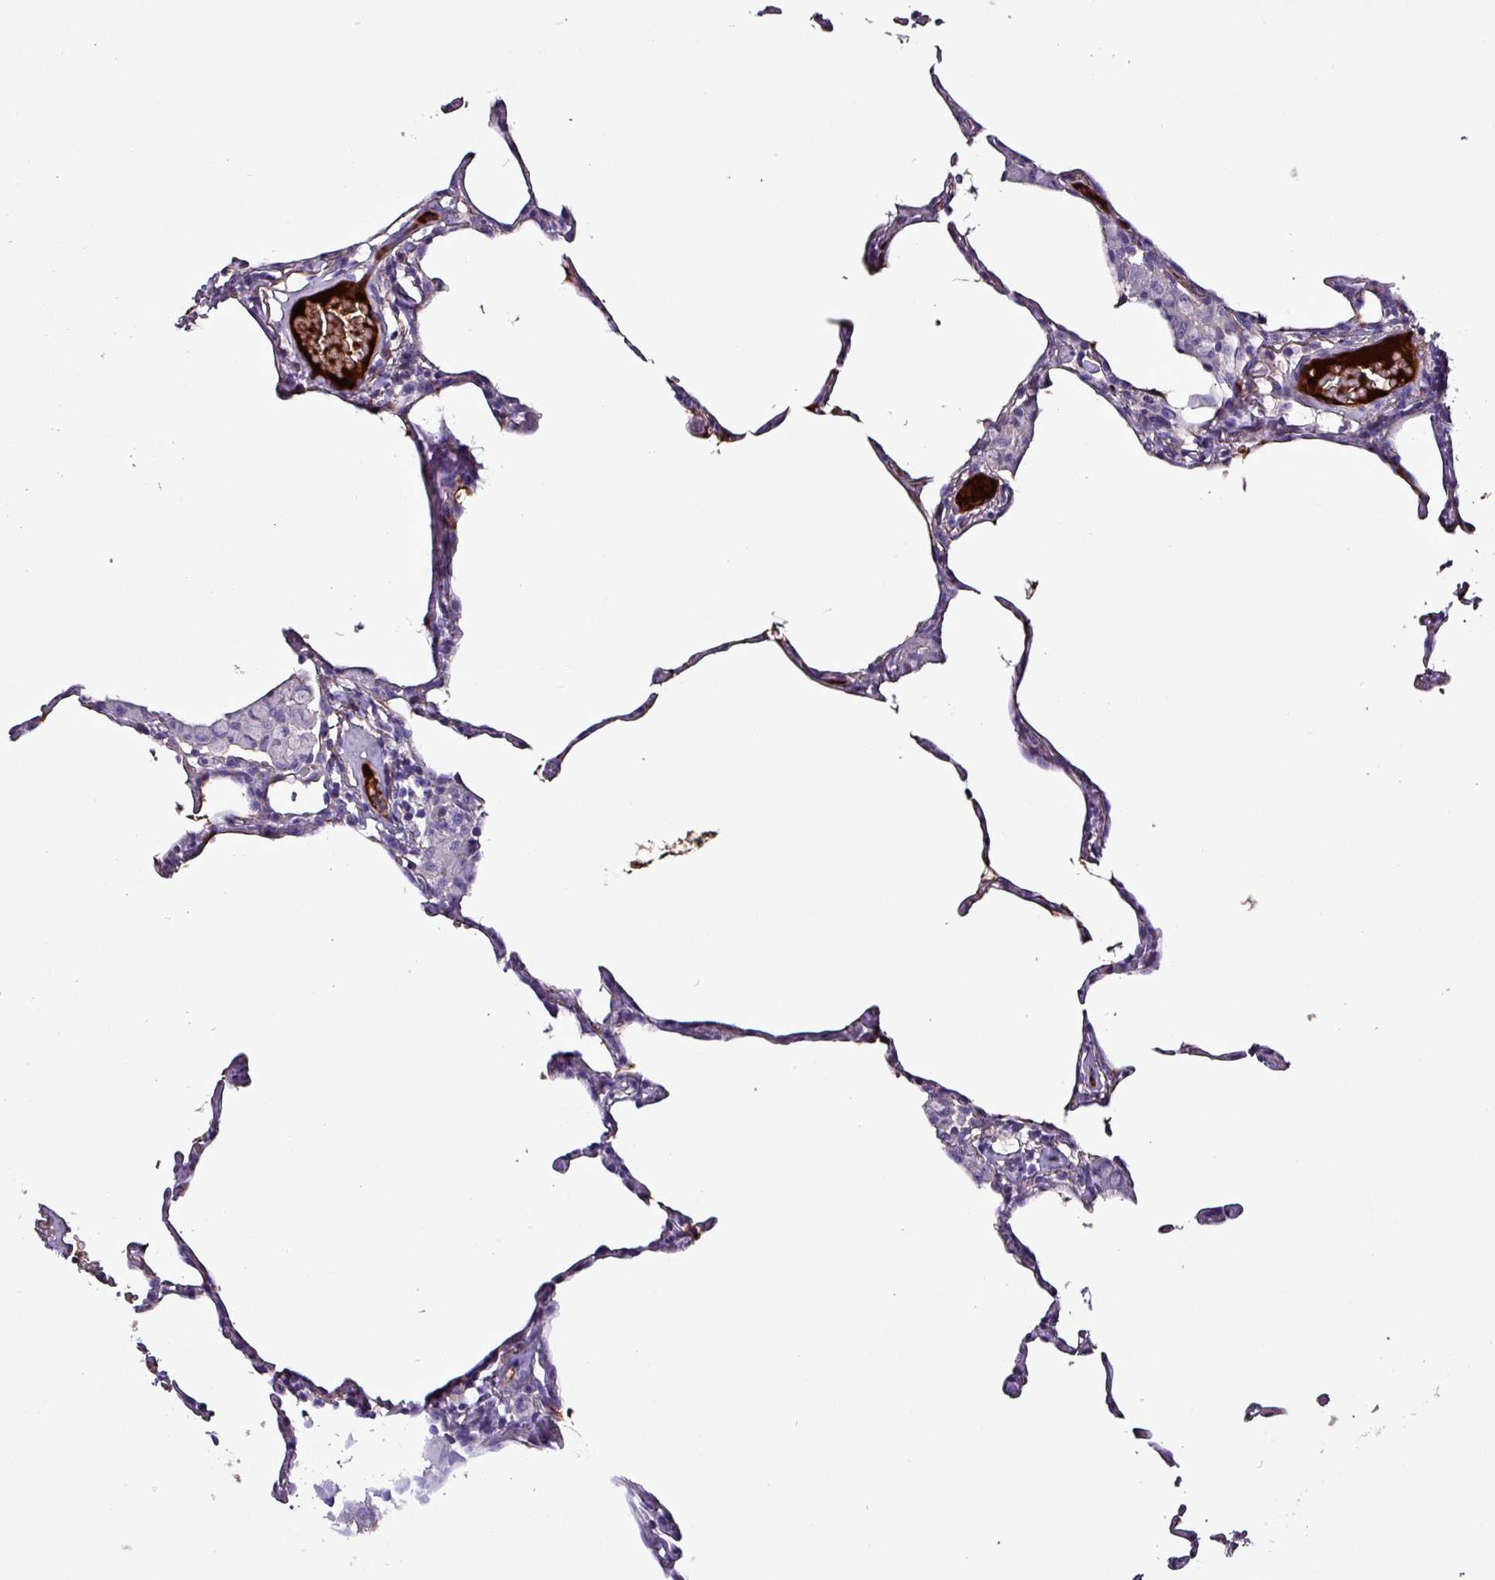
{"staining": {"intensity": "moderate", "quantity": "25%-75%", "location": "cytoplasmic/membranous"}, "tissue": "lung", "cell_type": "Alveolar cells", "image_type": "normal", "snomed": [{"axis": "morphology", "description": "Normal tissue, NOS"}, {"axis": "topography", "description": "Lung"}], "caption": "A medium amount of moderate cytoplasmic/membranous positivity is identified in about 25%-75% of alveolar cells in unremarkable lung.", "gene": "HPR", "patient": {"sex": "female", "age": 57}}